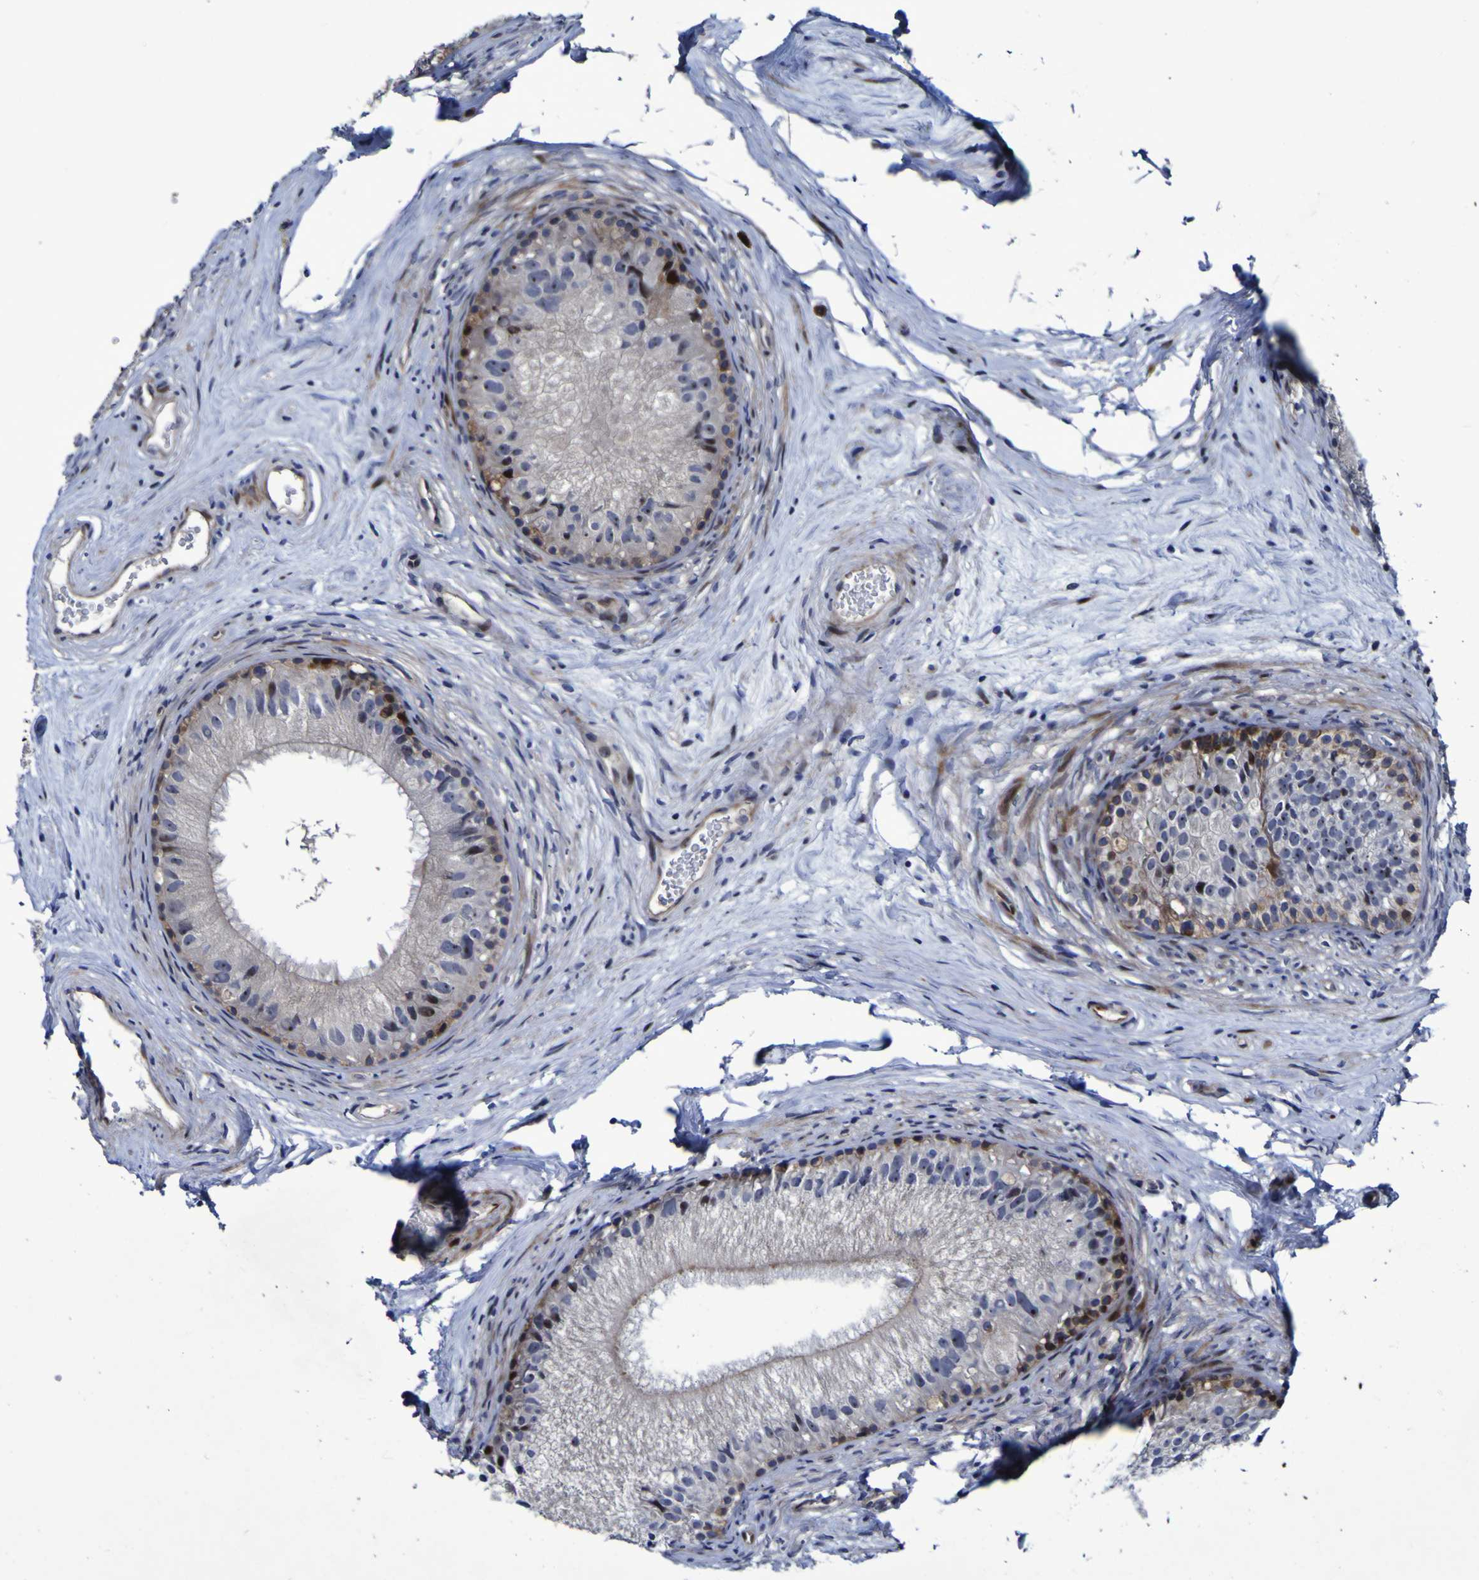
{"staining": {"intensity": "moderate", "quantity": ">75%", "location": "cytoplasmic/membranous,nuclear"}, "tissue": "epididymis", "cell_type": "Glandular cells", "image_type": "normal", "snomed": [{"axis": "morphology", "description": "Normal tissue, NOS"}, {"axis": "topography", "description": "Epididymis"}], "caption": "A brown stain shows moderate cytoplasmic/membranous,nuclear positivity of a protein in glandular cells of benign human epididymis. The protein of interest is shown in brown color, while the nuclei are stained blue.", "gene": "MGLL", "patient": {"sex": "male", "age": 56}}